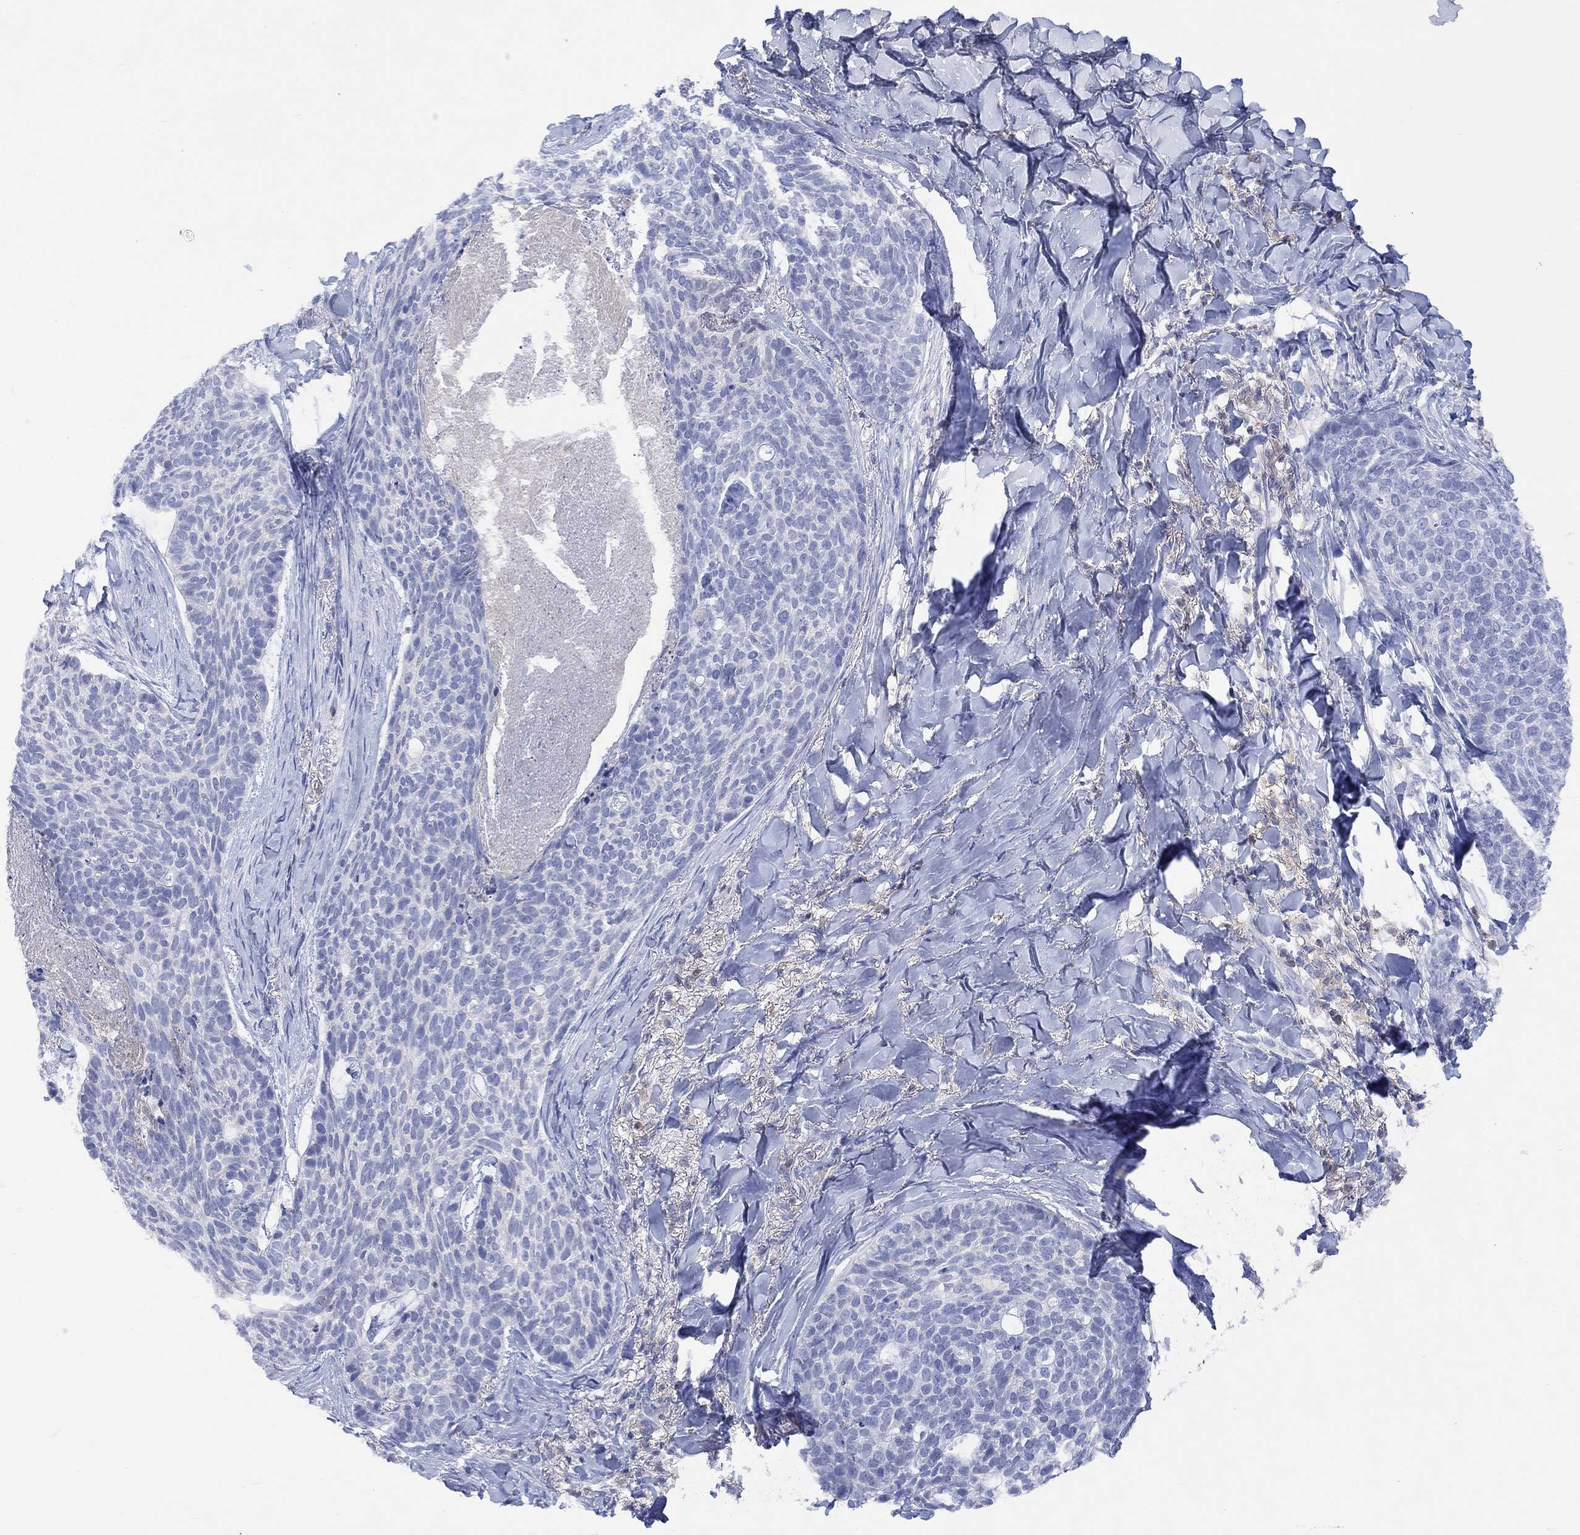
{"staining": {"intensity": "negative", "quantity": "none", "location": "none"}, "tissue": "skin cancer", "cell_type": "Tumor cells", "image_type": "cancer", "snomed": [{"axis": "morphology", "description": "Basal cell carcinoma"}, {"axis": "topography", "description": "Skin"}], "caption": "This is a photomicrograph of immunohistochemistry (IHC) staining of skin cancer, which shows no positivity in tumor cells.", "gene": "GCM1", "patient": {"sex": "female", "age": 69}}